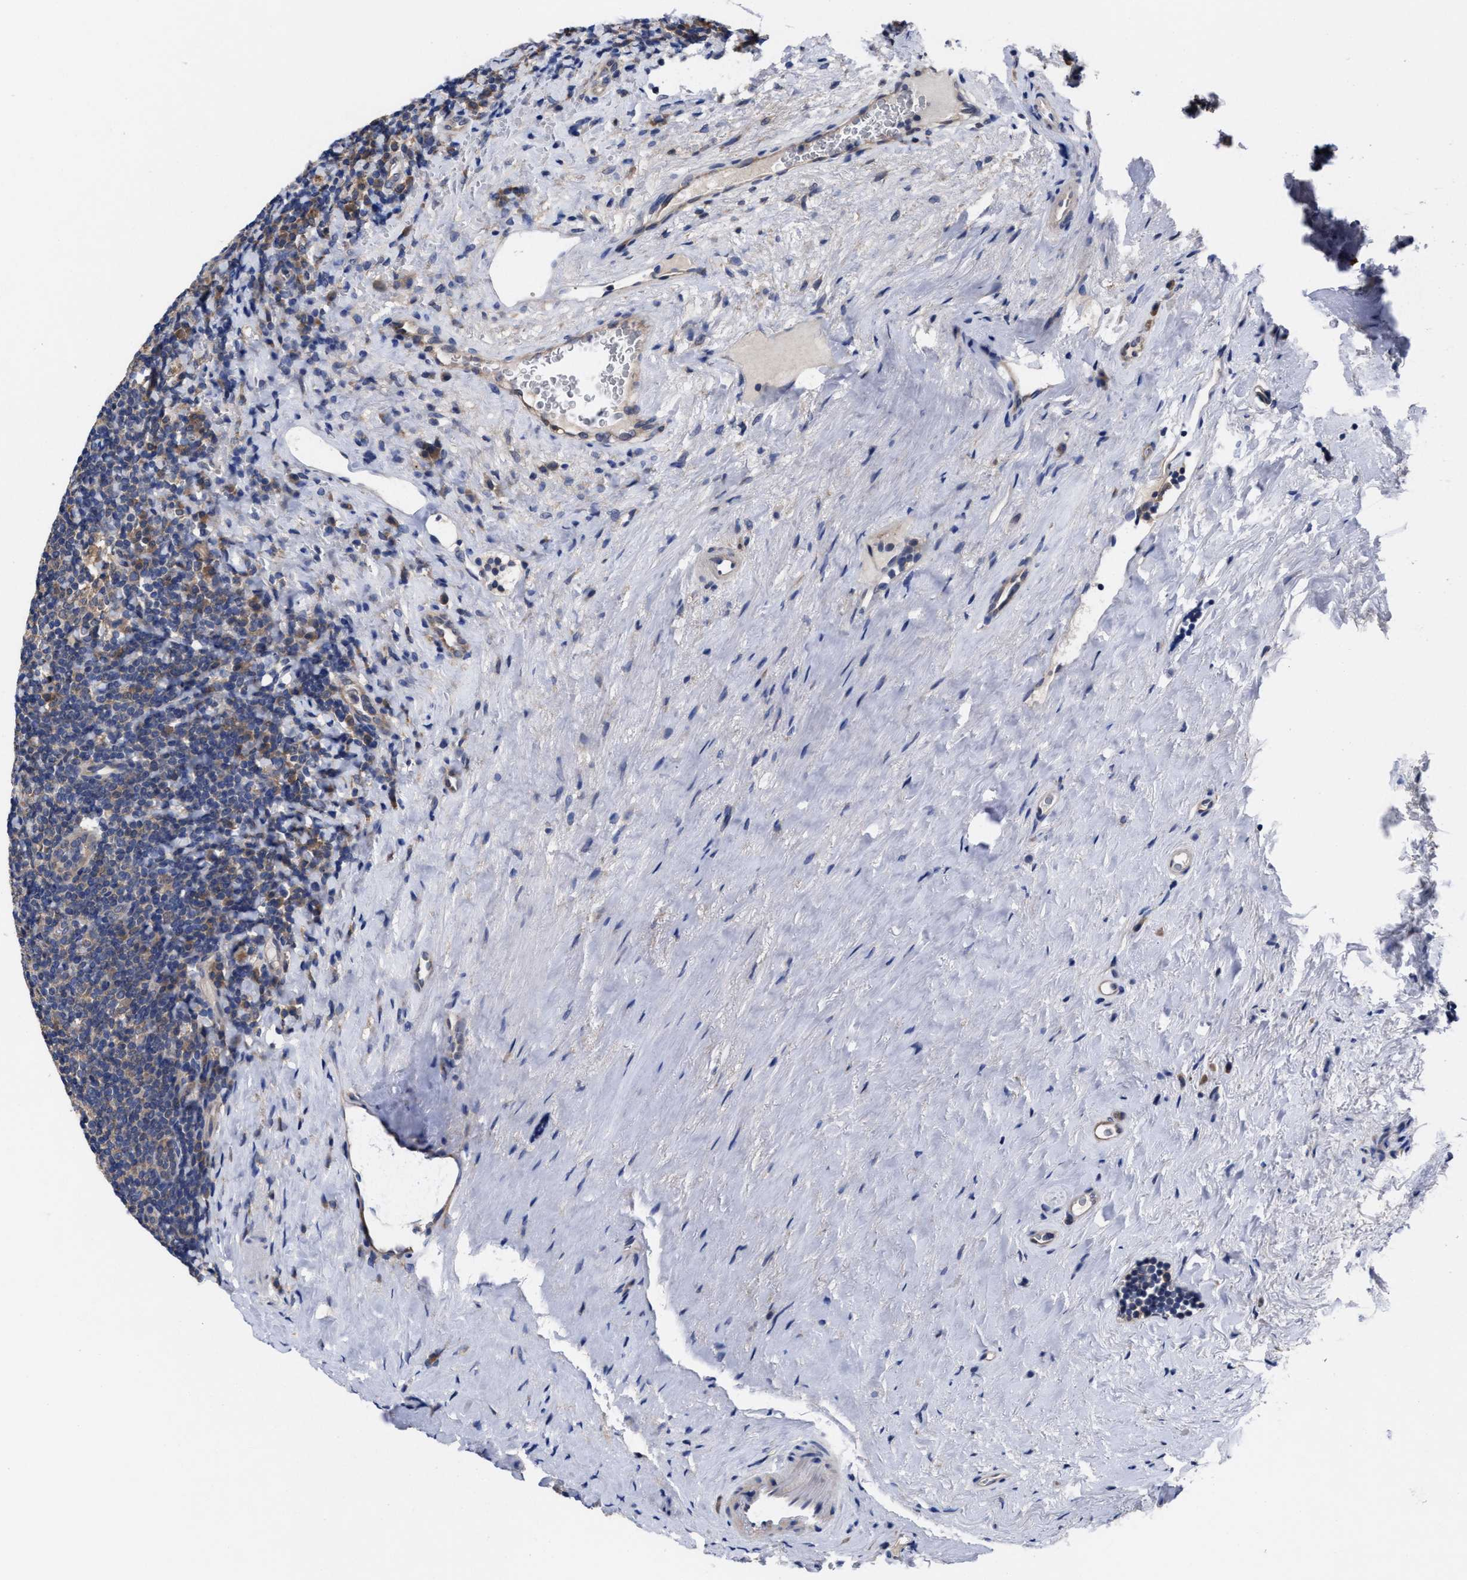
{"staining": {"intensity": "moderate", "quantity": "25%-75%", "location": "cytoplasmic/membranous"}, "tissue": "tonsil", "cell_type": "Germinal center cells", "image_type": "normal", "snomed": [{"axis": "morphology", "description": "Normal tissue, NOS"}, {"axis": "topography", "description": "Tonsil"}], "caption": "Immunohistochemistry (IHC) histopathology image of normal human tonsil stained for a protein (brown), which reveals medium levels of moderate cytoplasmic/membranous positivity in about 25%-75% of germinal center cells.", "gene": "TXNDC17", "patient": {"sex": "male", "age": 37}}